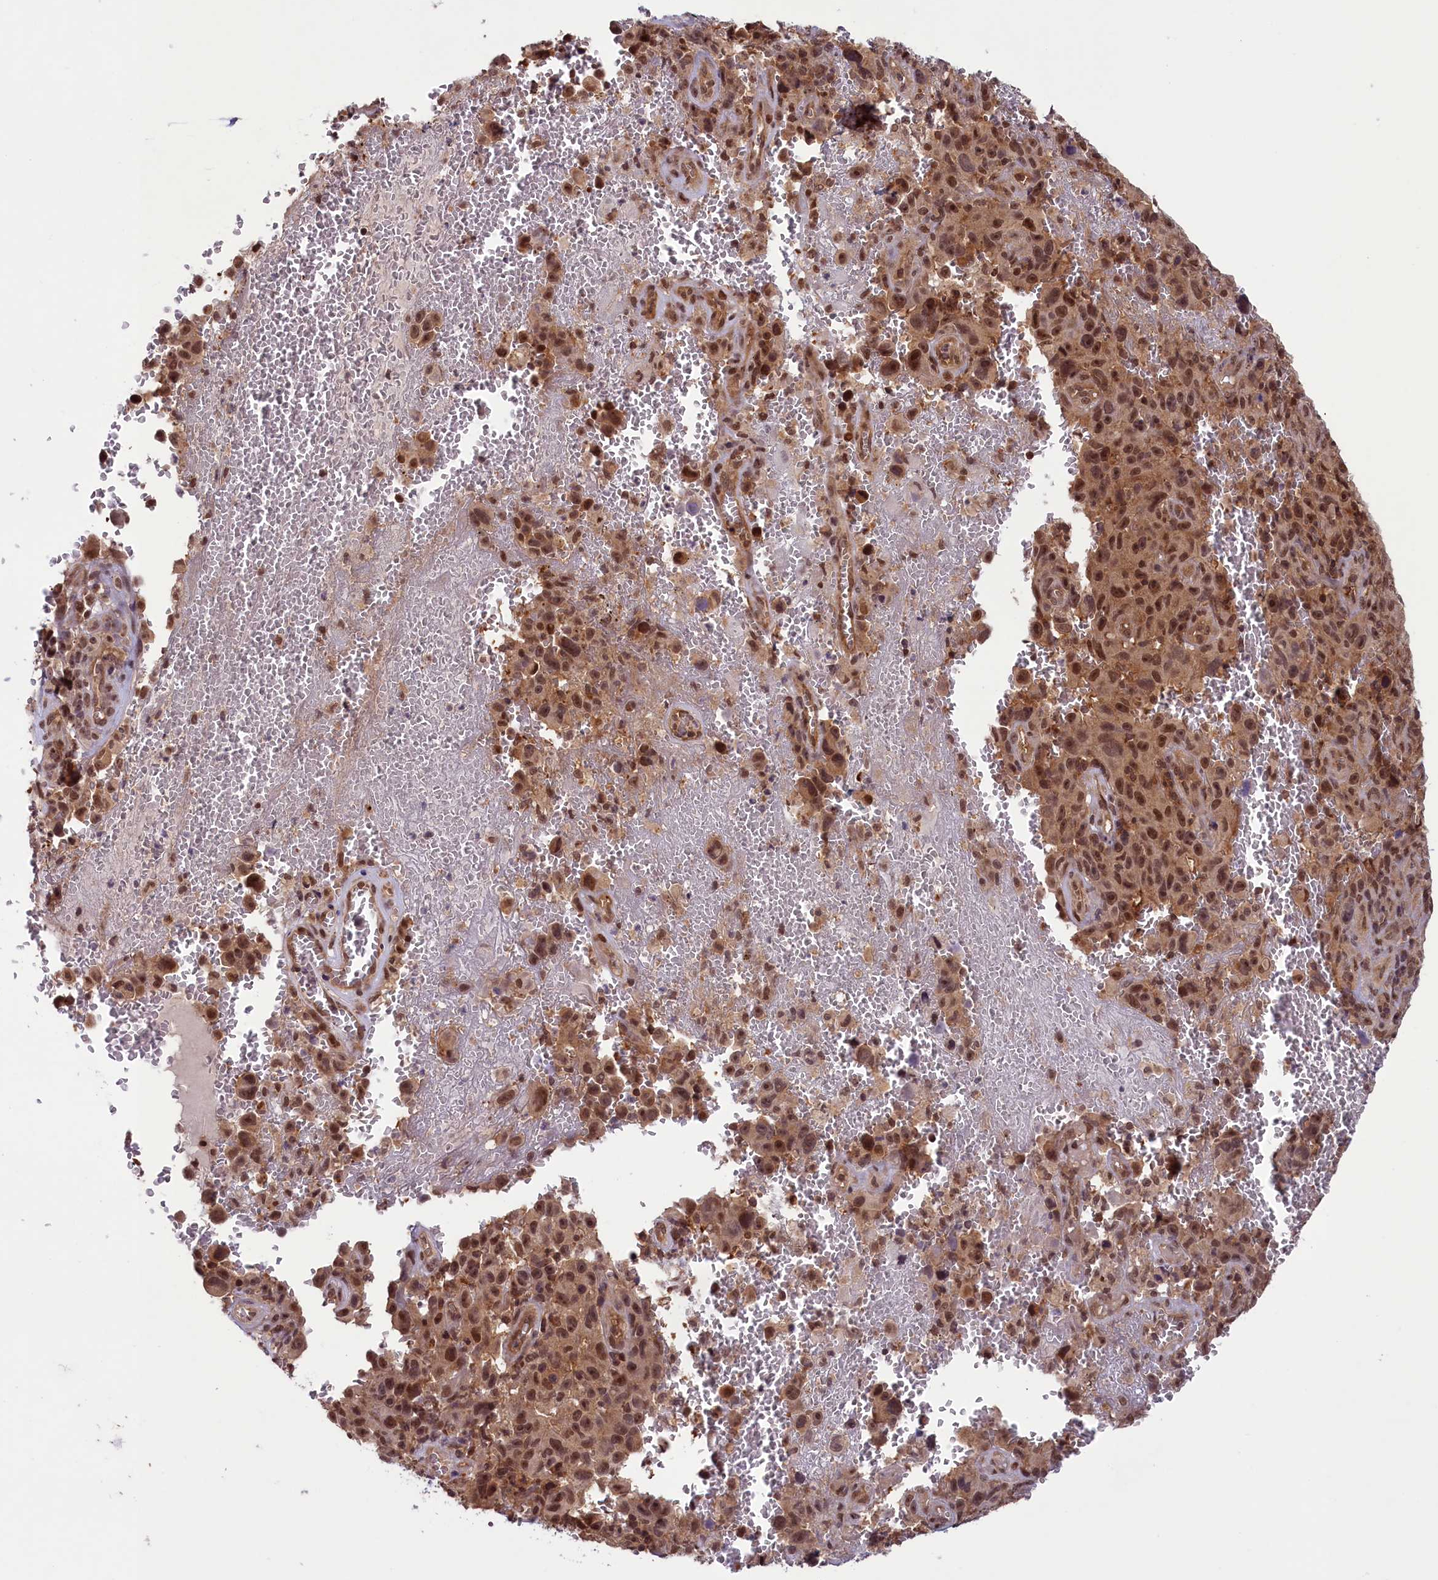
{"staining": {"intensity": "moderate", "quantity": ">75%", "location": "cytoplasmic/membranous,nuclear"}, "tissue": "melanoma", "cell_type": "Tumor cells", "image_type": "cancer", "snomed": [{"axis": "morphology", "description": "Malignant melanoma, NOS"}, {"axis": "topography", "description": "Skin"}], "caption": "Malignant melanoma stained with a brown dye demonstrates moderate cytoplasmic/membranous and nuclear positive staining in about >75% of tumor cells.", "gene": "SLC7A6OS", "patient": {"sex": "female", "age": 82}}